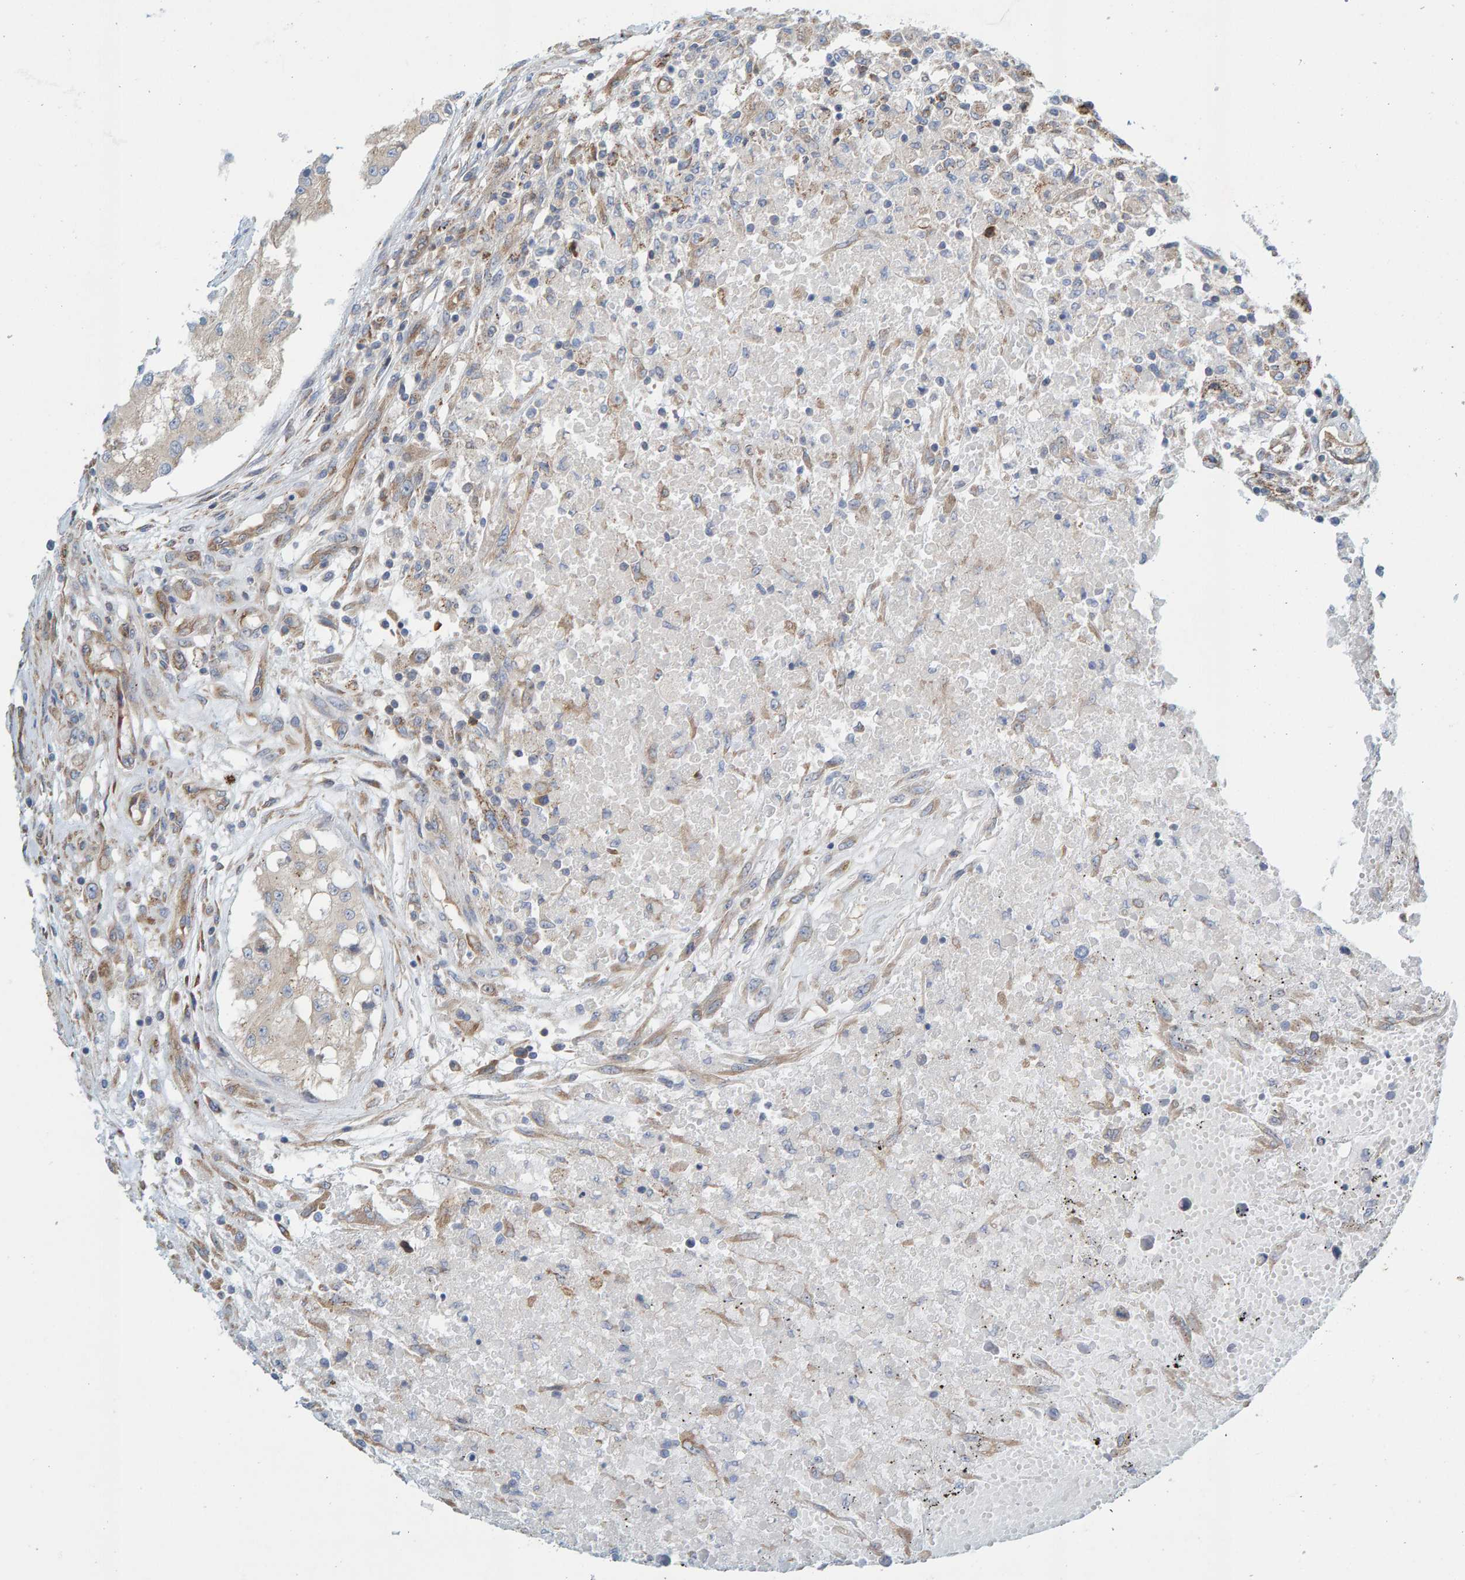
{"staining": {"intensity": "weak", "quantity": "<25%", "location": "cytoplasmic/membranous"}, "tissue": "testis cancer", "cell_type": "Tumor cells", "image_type": "cancer", "snomed": [{"axis": "morphology", "description": "Carcinoma, Embryonal, NOS"}, {"axis": "topography", "description": "Testis"}], "caption": "A photomicrograph of human embryonal carcinoma (testis) is negative for staining in tumor cells.", "gene": "PRKD2", "patient": {"sex": "male", "age": 25}}